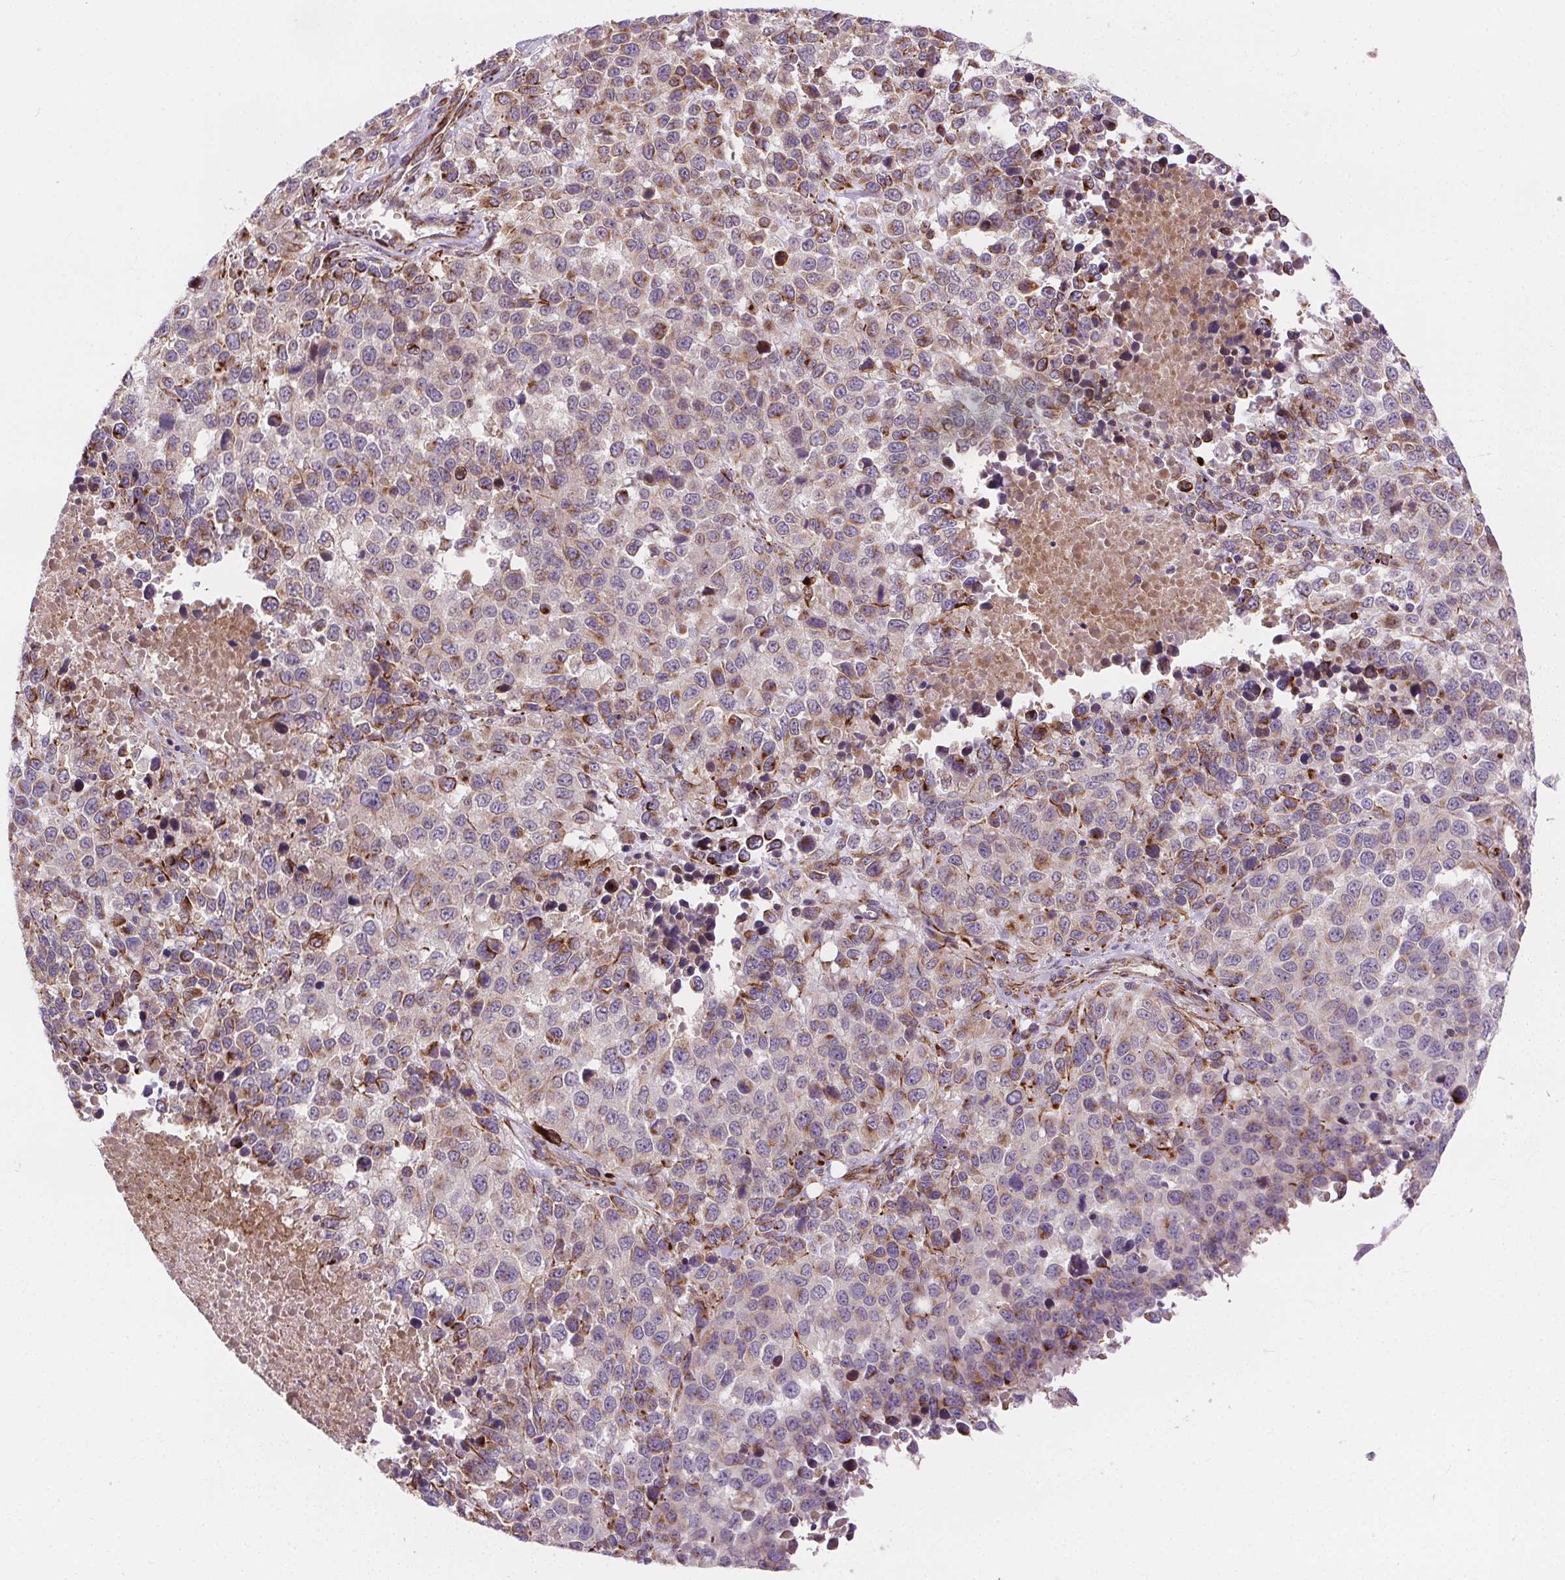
{"staining": {"intensity": "moderate", "quantity": "25%-75%", "location": "cytoplasmic/membranous"}, "tissue": "melanoma", "cell_type": "Tumor cells", "image_type": "cancer", "snomed": [{"axis": "morphology", "description": "Malignant melanoma, Metastatic site"}, {"axis": "topography", "description": "Skin"}], "caption": "Moderate cytoplasmic/membranous expression is present in approximately 25%-75% of tumor cells in melanoma.", "gene": "GOLT1B", "patient": {"sex": "male", "age": 84}}